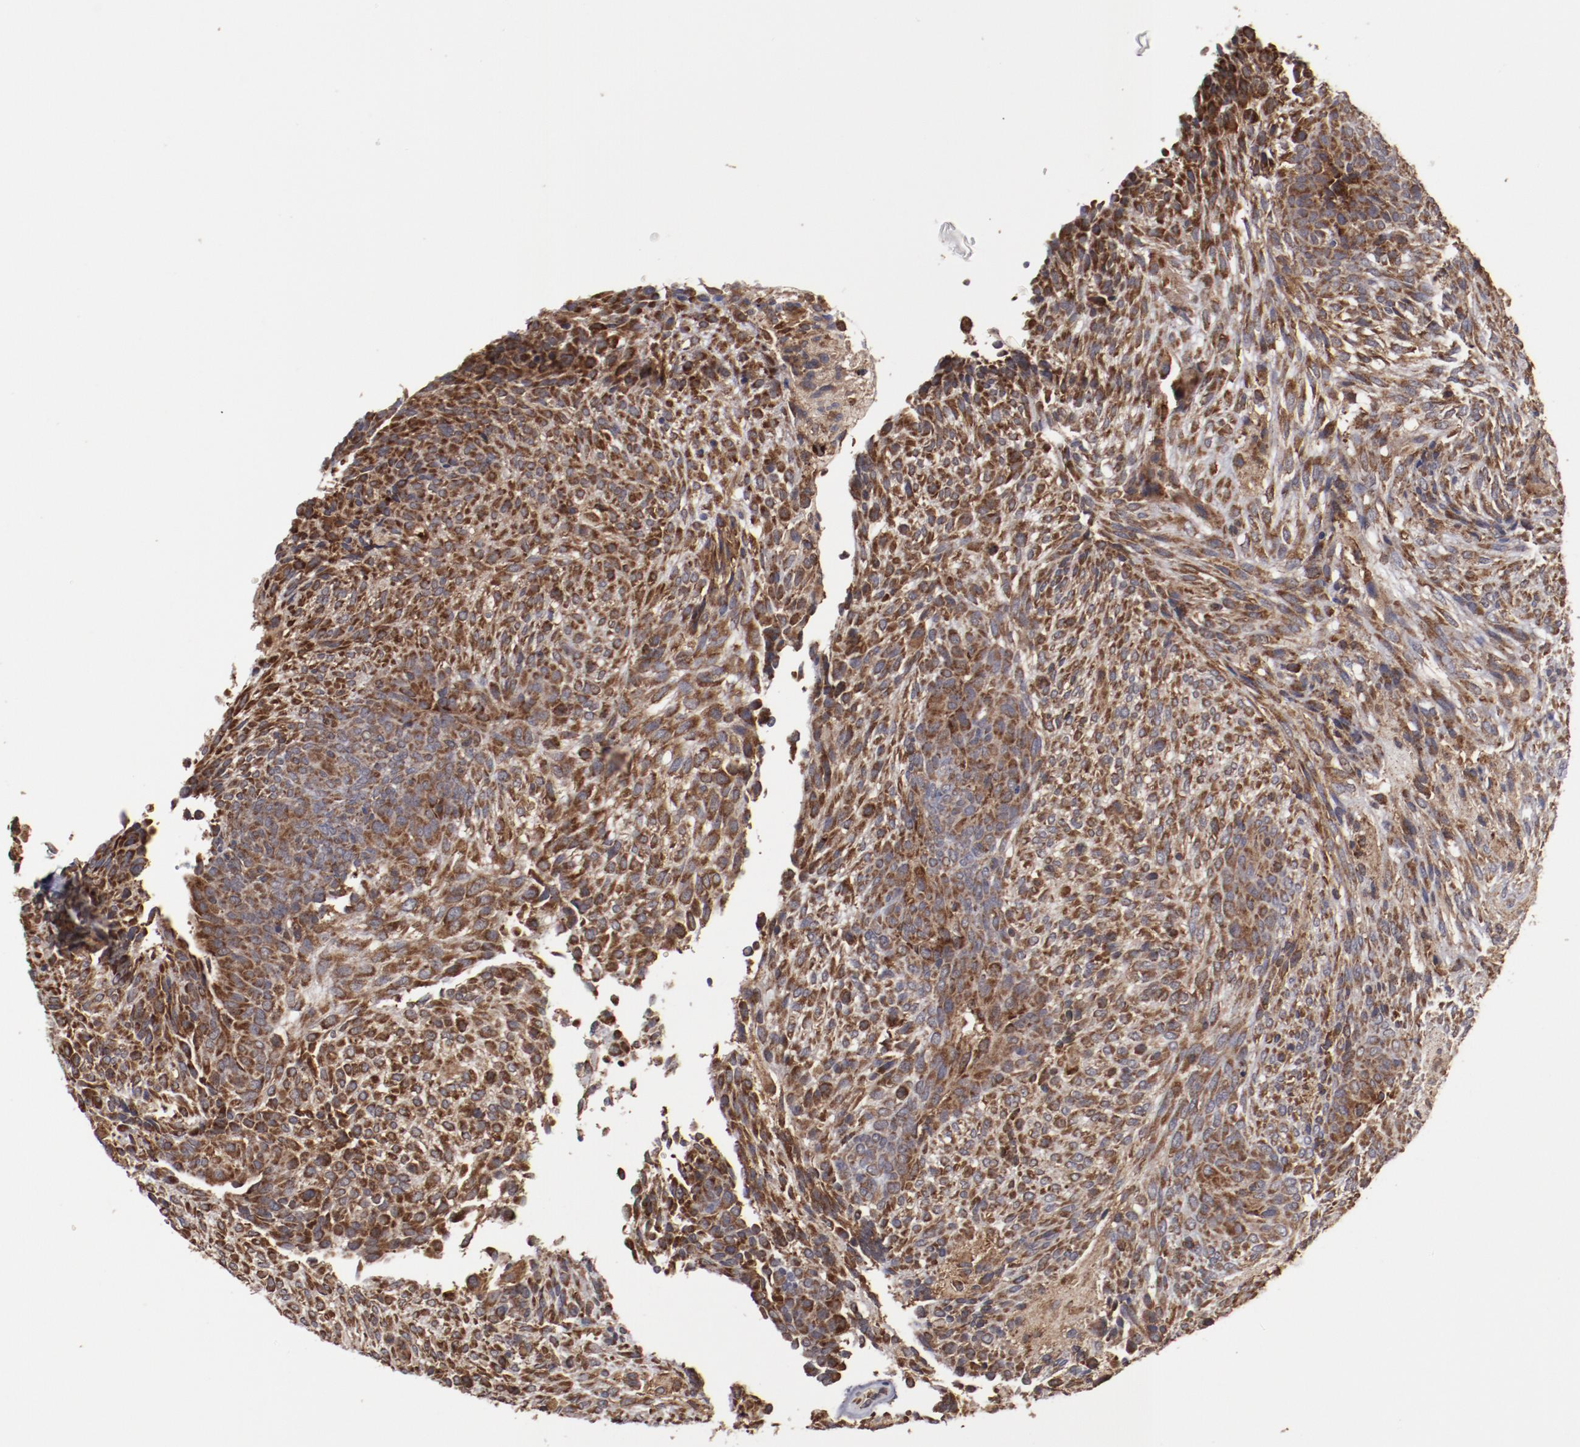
{"staining": {"intensity": "moderate", "quantity": ">75%", "location": "cytoplasmic/membranous"}, "tissue": "glioma", "cell_type": "Tumor cells", "image_type": "cancer", "snomed": [{"axis": "morphology", "description": "Glioma, malignant, High grade"}, {"axis": "topography", "description": "Cerebral cortex"}], "caption": "Malignant glioma (high-grade) stained for a protein reveals moderate cytoplasmic/membranous positivity in tumor cells.", "gene": "RPS4Y1", "patient": {"sex": "female", "age": 55}}